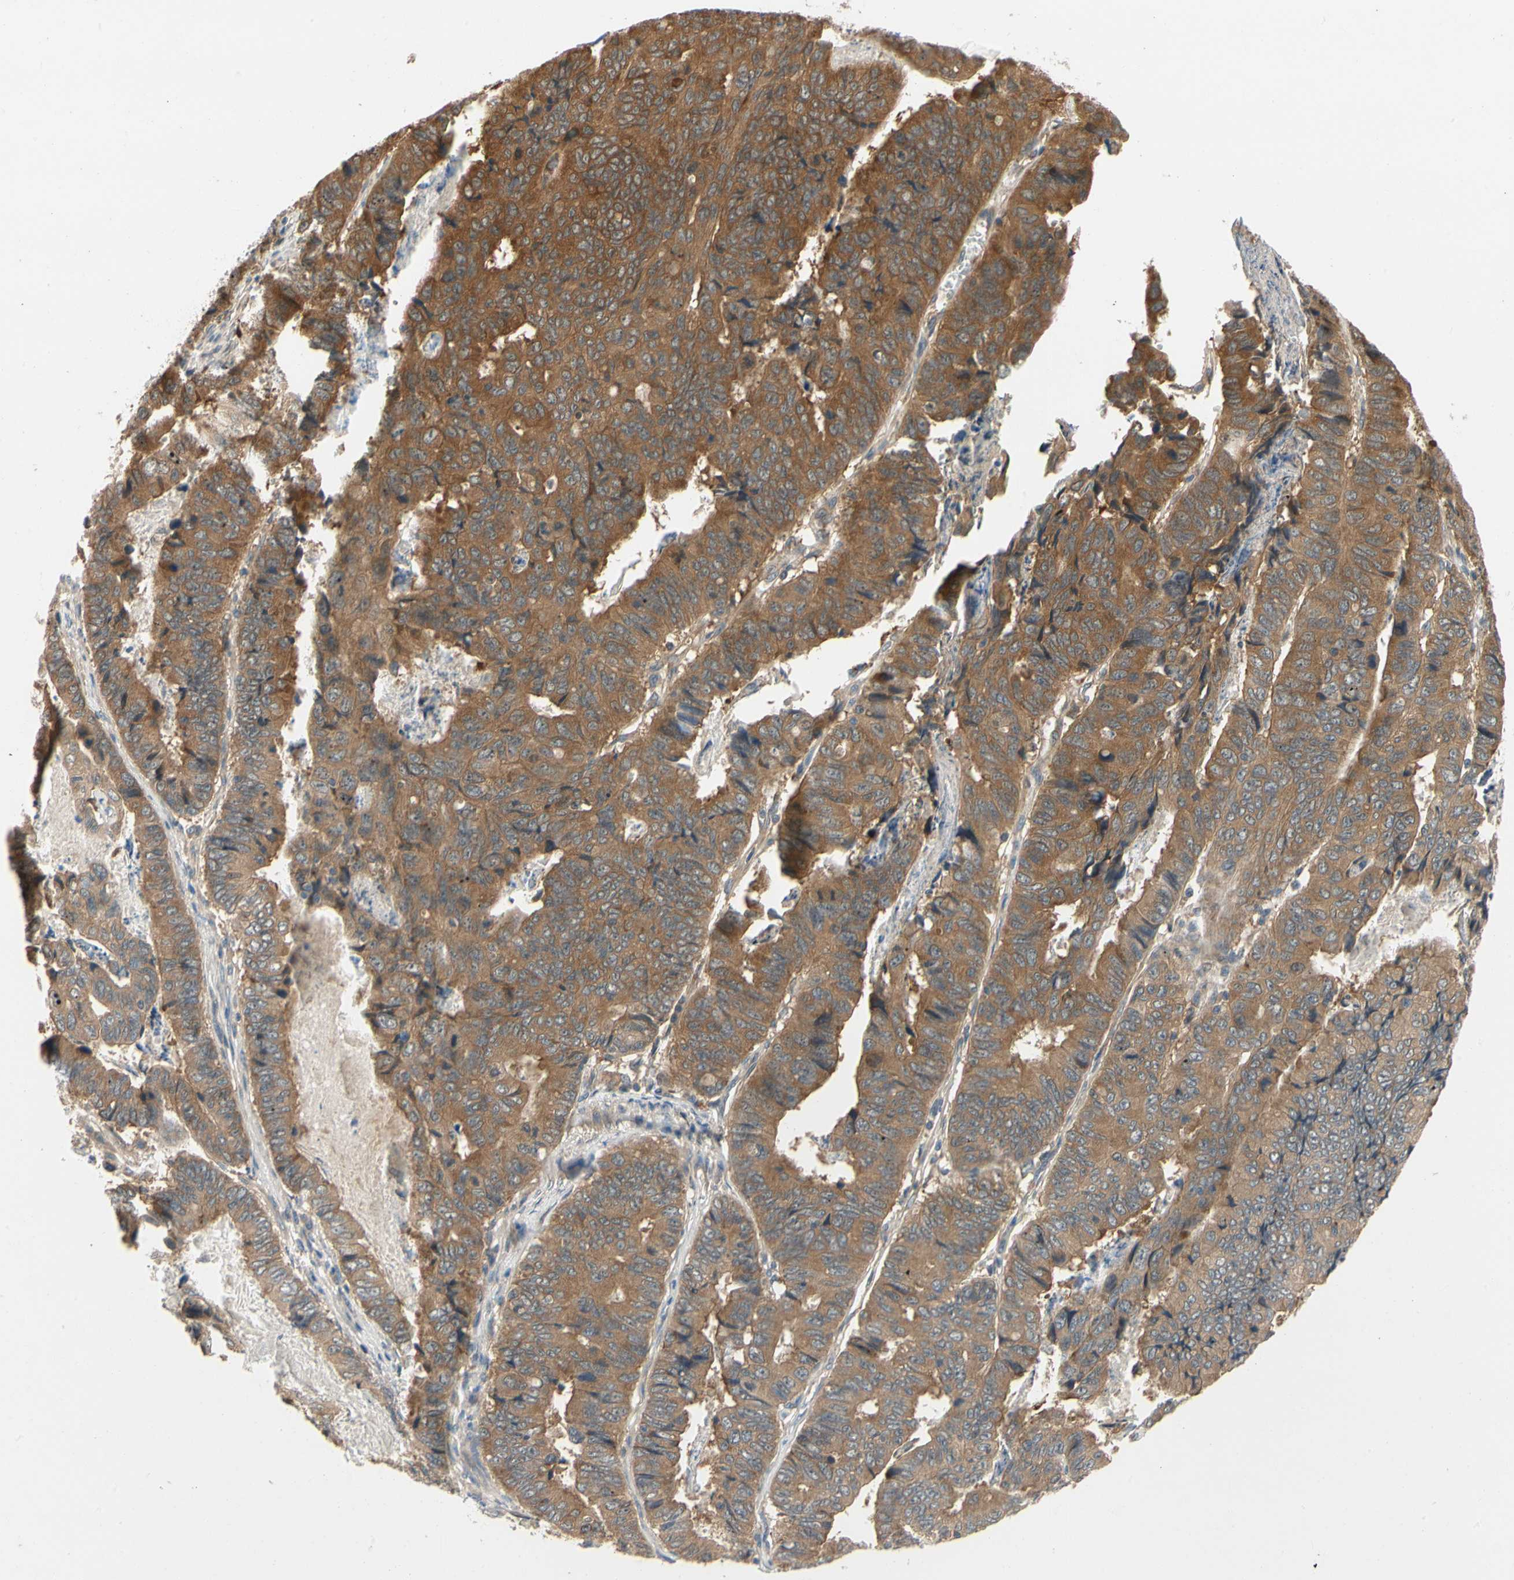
{"staining": {"intensity": "moderate", "quantity": ">75%", "location": "cytoplasmic/membranous"}, "tissue": "stomach cancer", "cell_type": "Tumor cells", "image_type": "cancer", "snomed": [{"axis": "morphology", "description": "Adenocarcinoma, NOS"}, {"axis": "topography", "description": "Stomach, lower"}], "caption": "Stomach cancer tissue displays moderate cytoplasmic/membranous expression in approximately >75% of tumor cells, visualized by immunohistochemistry. Nuclei are stained in blue.", "gene": "TDRP", "patient": {"sex": "male", "age": 77}}